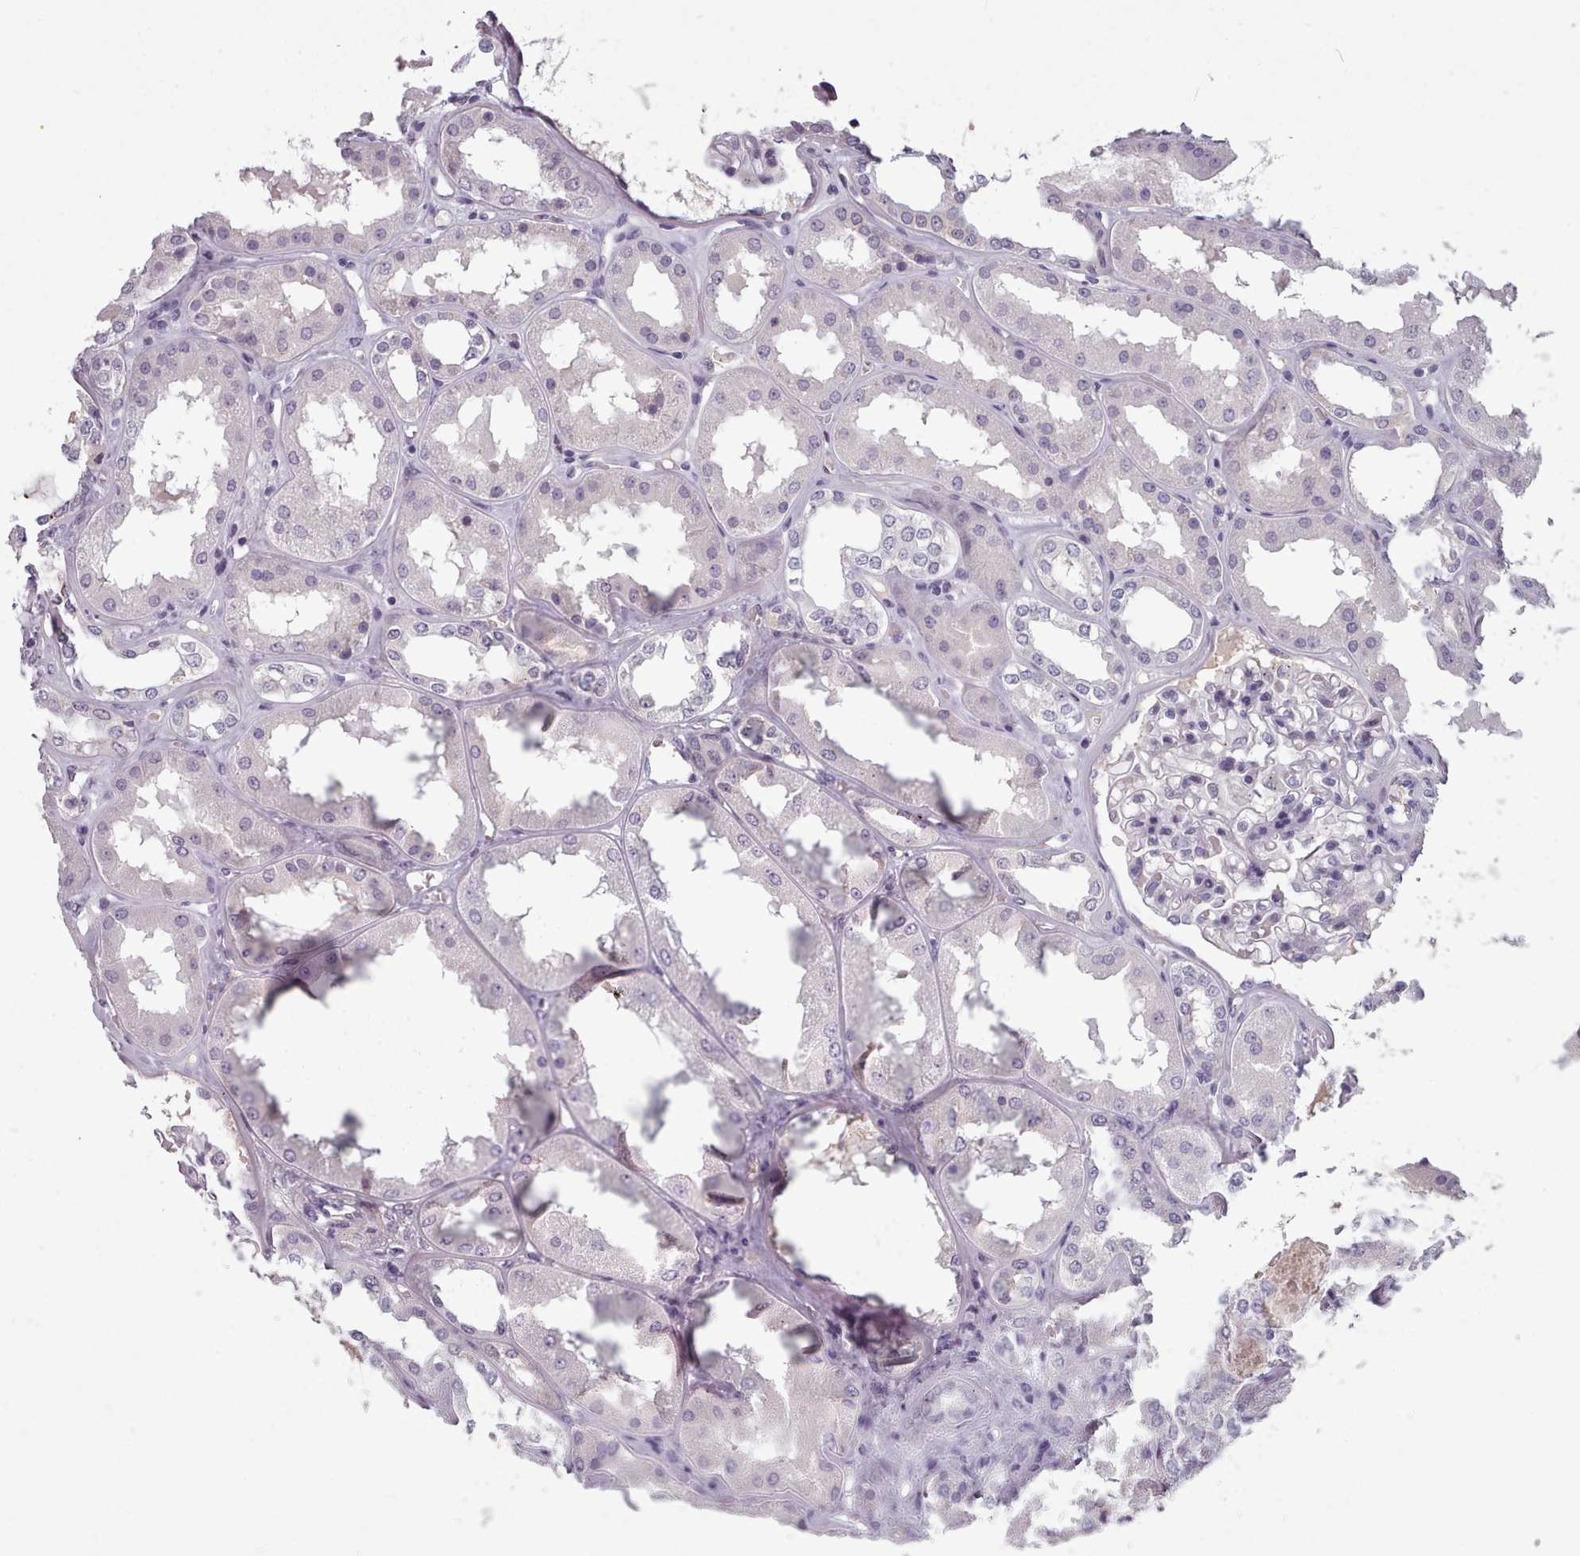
{"staining": {"intensity": "negative", "quantity": "none", "location": "none"}, "tissue": "kidney", "cell_type": "Cells in glomeruli", "image_type": "normal", "snomed": [{"axis": "morphology", "description": "Normal tissue, NOS"}, {"axis": "topography", "description": "Kidney"}], "caption": "This image is of normal kidney stained with IHC to label a protein in brown with the nuclei are counter-stained blue. There is no staining in cells in glomeruli.", "gene": "PBX4", "patient": {"sex": "female", "age": 56}}